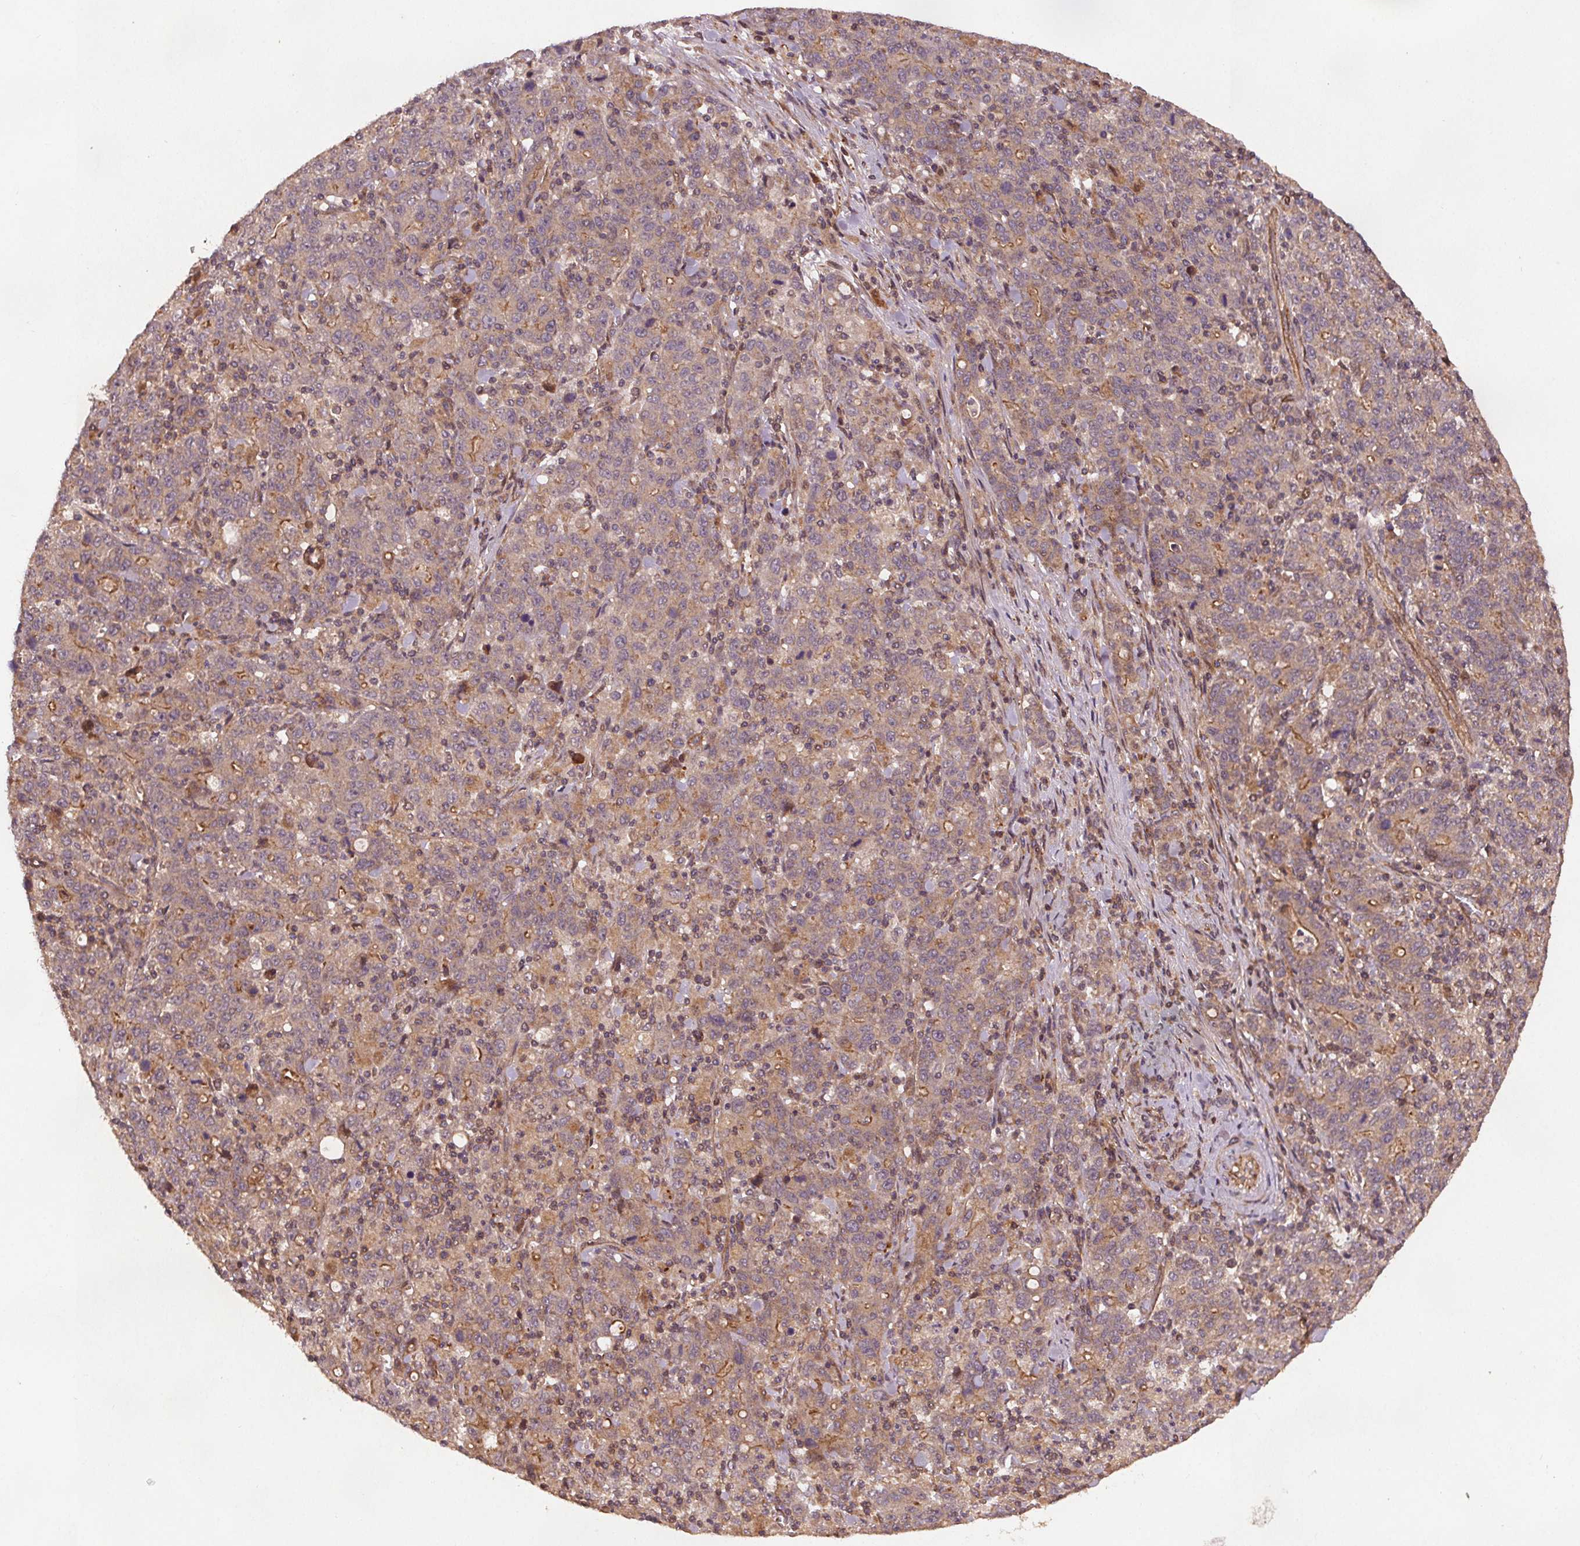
{"staining": {"intensity": "weak", "quantity": ">75%", "location": "cytoplasmic/membranous"}, "tissue": "stomach cancer", "cell_type": "Tumor cells", "image_type": "cancer", "snomed": [{"axis": "morphology", "description": "Adenocarcinoma, NOS"}, {"axis": "topography", "description": "Stomach, upper"}], "caption": "Protein staining displays weak cytoplasmic/membranous staining in approximately >75% of tumor cells in stomach cancer (adenocarcinoma).", "gene": "SEC14L2", "patient": {"sex": "male", "age": 69}}